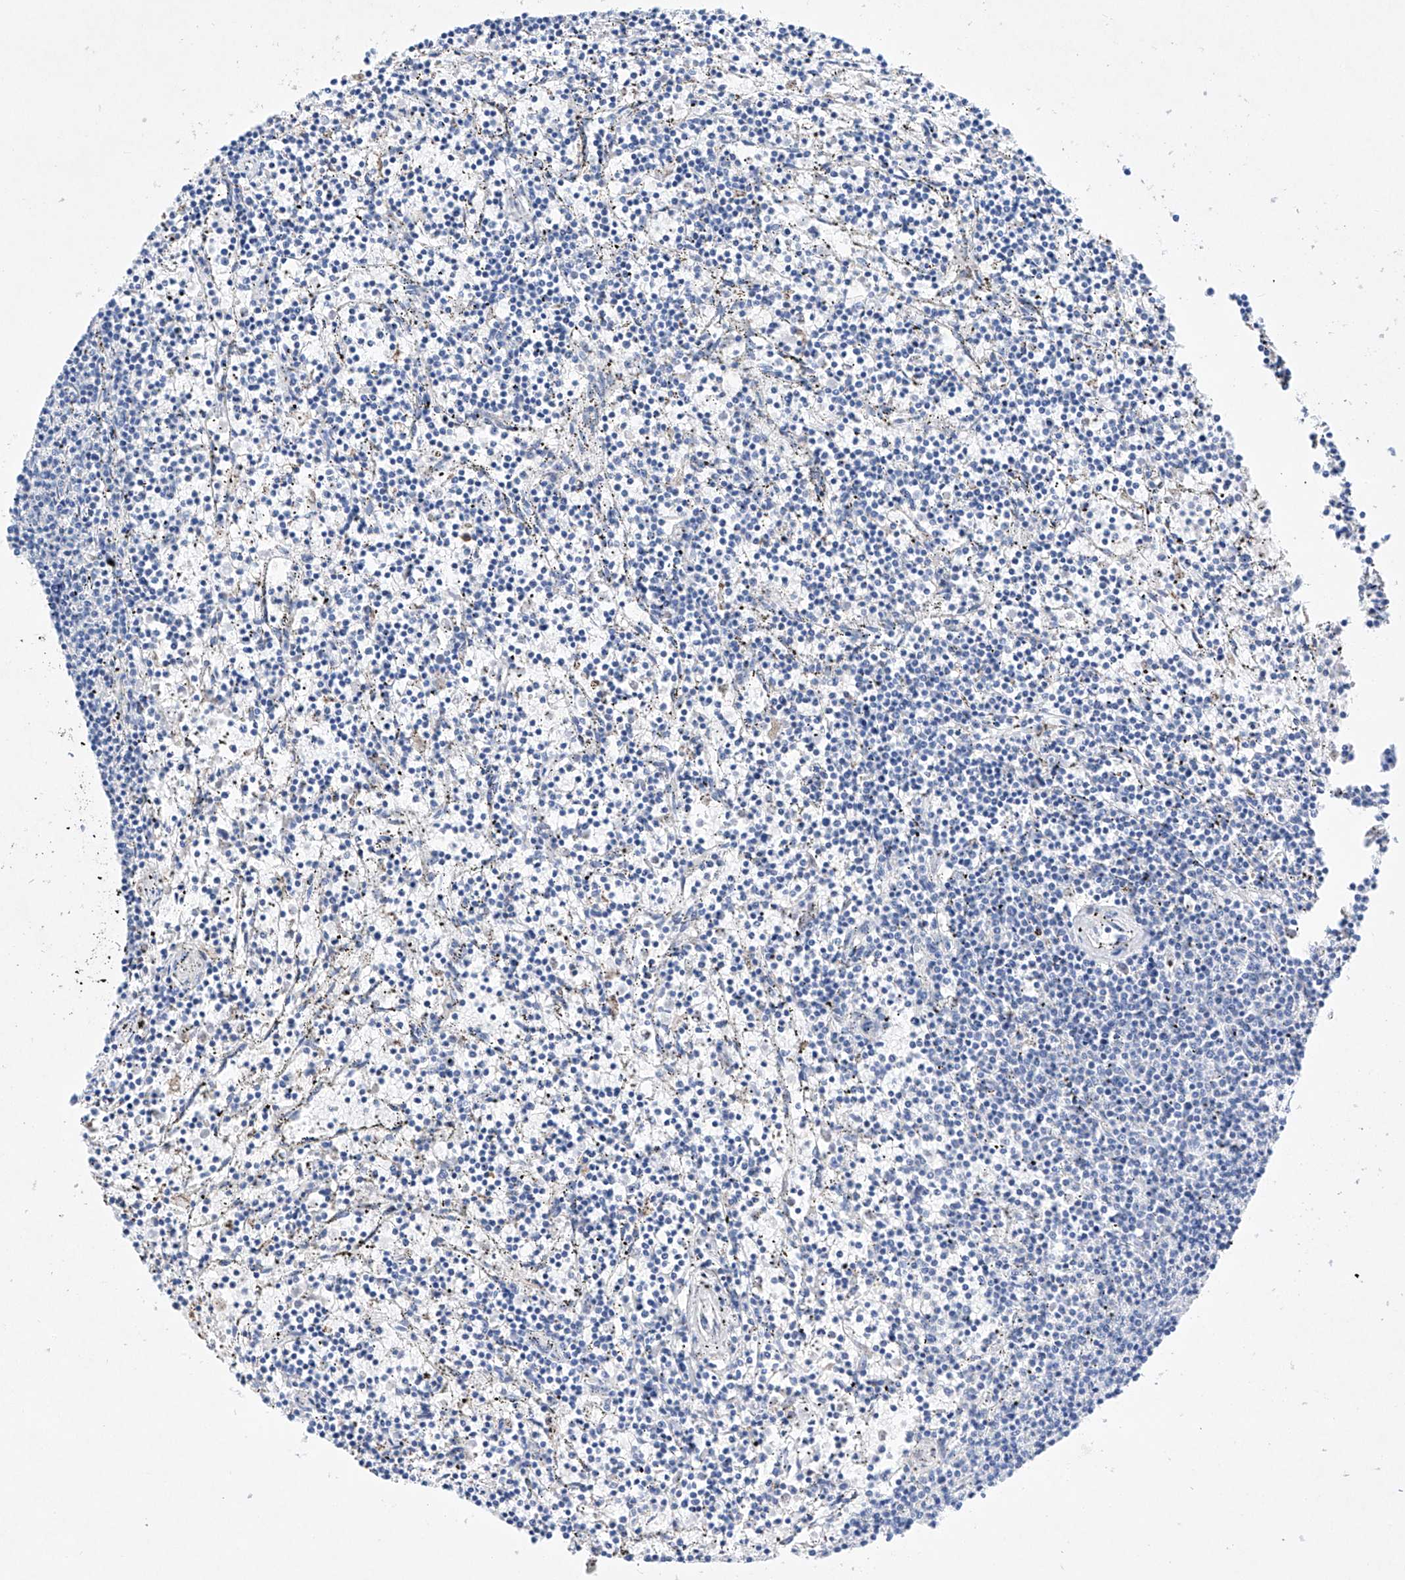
{"staining": {"intensity": "negative", "quantity": "none", "location": "none"}, "tissue": "lymphoma", "cell_type": "Tumor cells", "image_type": "cancer", "snomed": [{"axis": "morphology", "description": "Malignant lymphoma, non-Hodgkin's type, Low grade"}, {"axis": "topography", "description": "Spleen"}], "caption": "IHC histopathology image of neoplastic tissue: lymphoma stained with DAB (3,3'-diaminobenzidine) shows no significant protein staining in tumor cells.", "gene": "NRROS", "patient": {"sex": "female", "age": 50}}